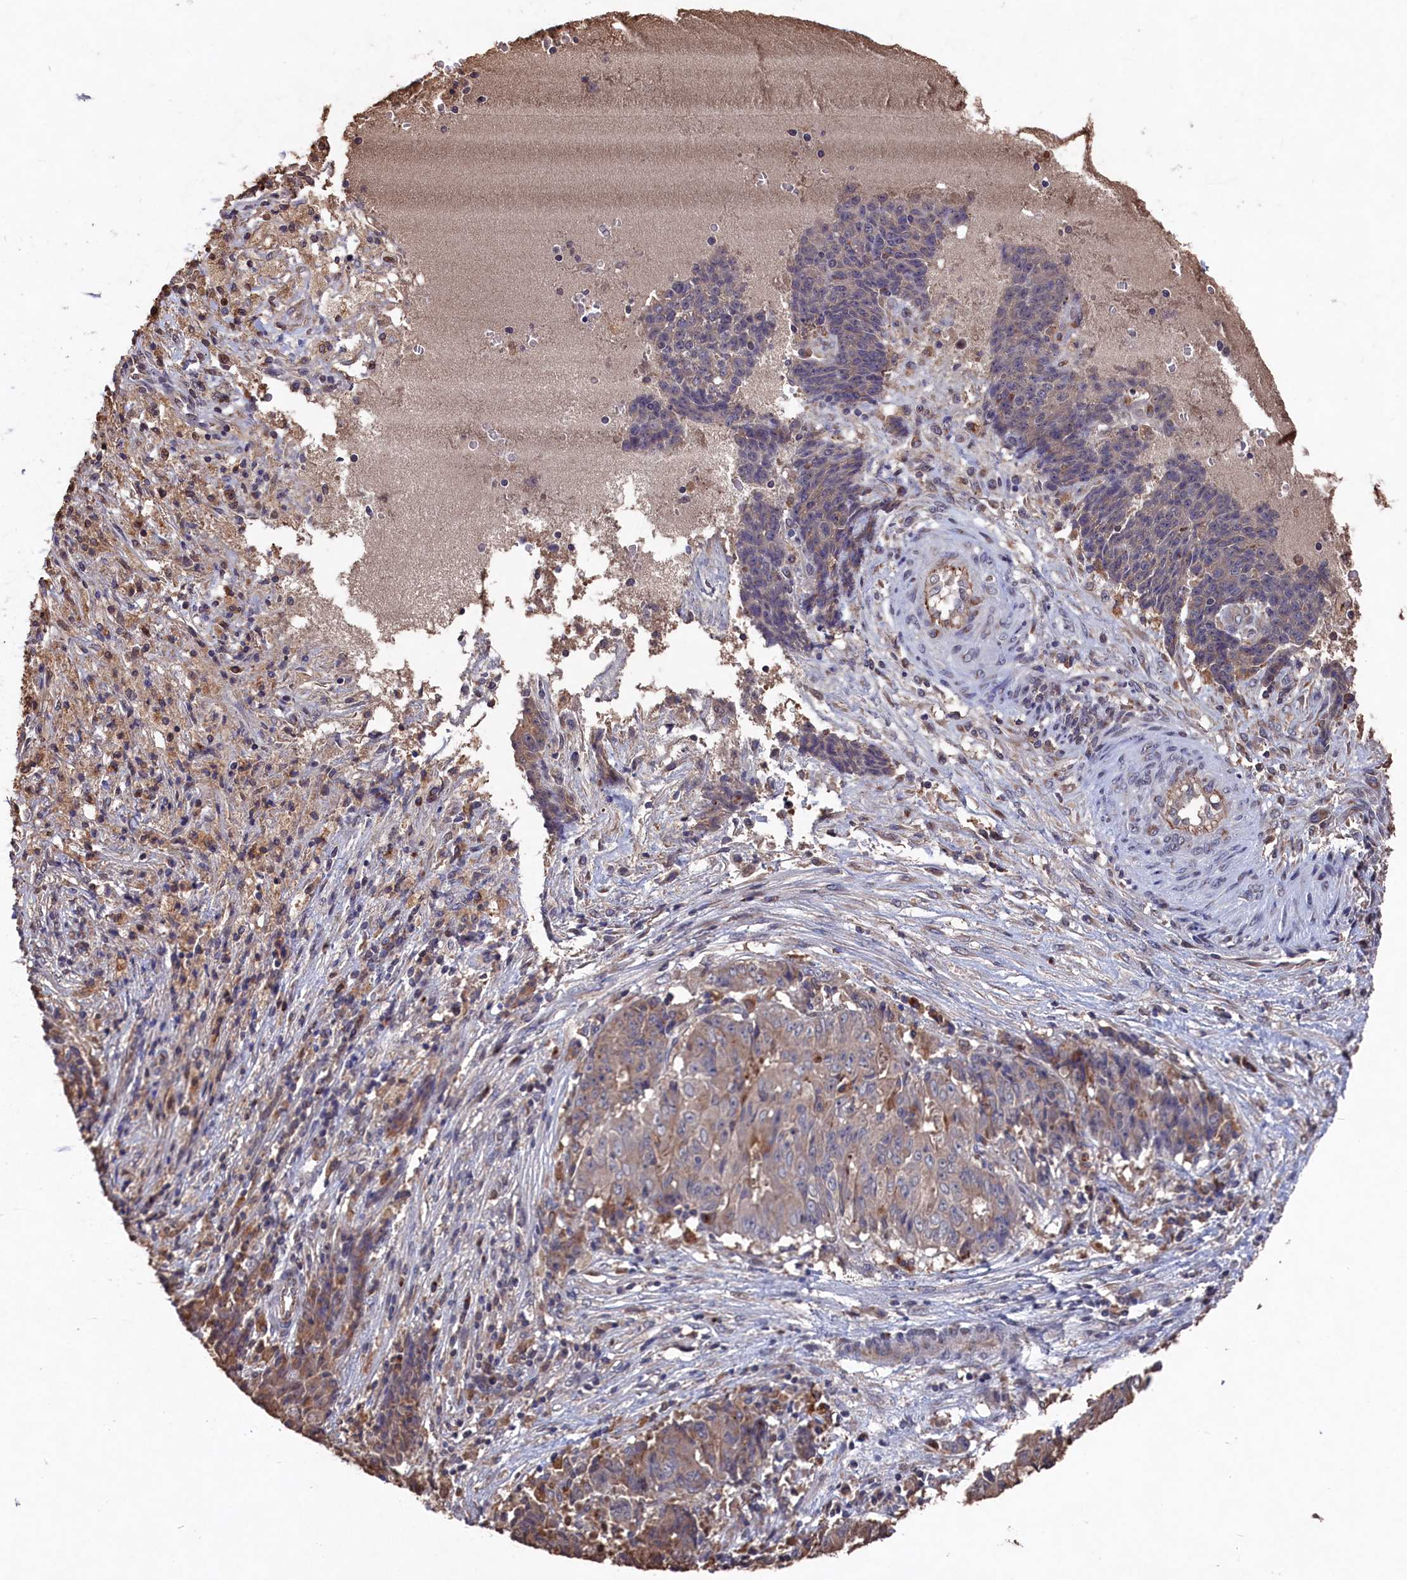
{"staining": {"intensity": "weak", "quantity": "<25%", "location": "cytoplasmic/membranous"}, "tissue": "ovarian cancer", "cell_type": "Tumor cells", "image_type": "cancer", "snomed": [{"axis": "morphology", "description": "Carcinoma, endometroid"}, {"axis": "topography", "description": "Ovary"}], "caption": "An IHC micrograph of ovarian endometroid carcinoma is shown. There is no staining in tumor cells of ovarian endometroid carcinoma.", "gene": "NAA60", "patient": {"sex": "female", "age": 42}}